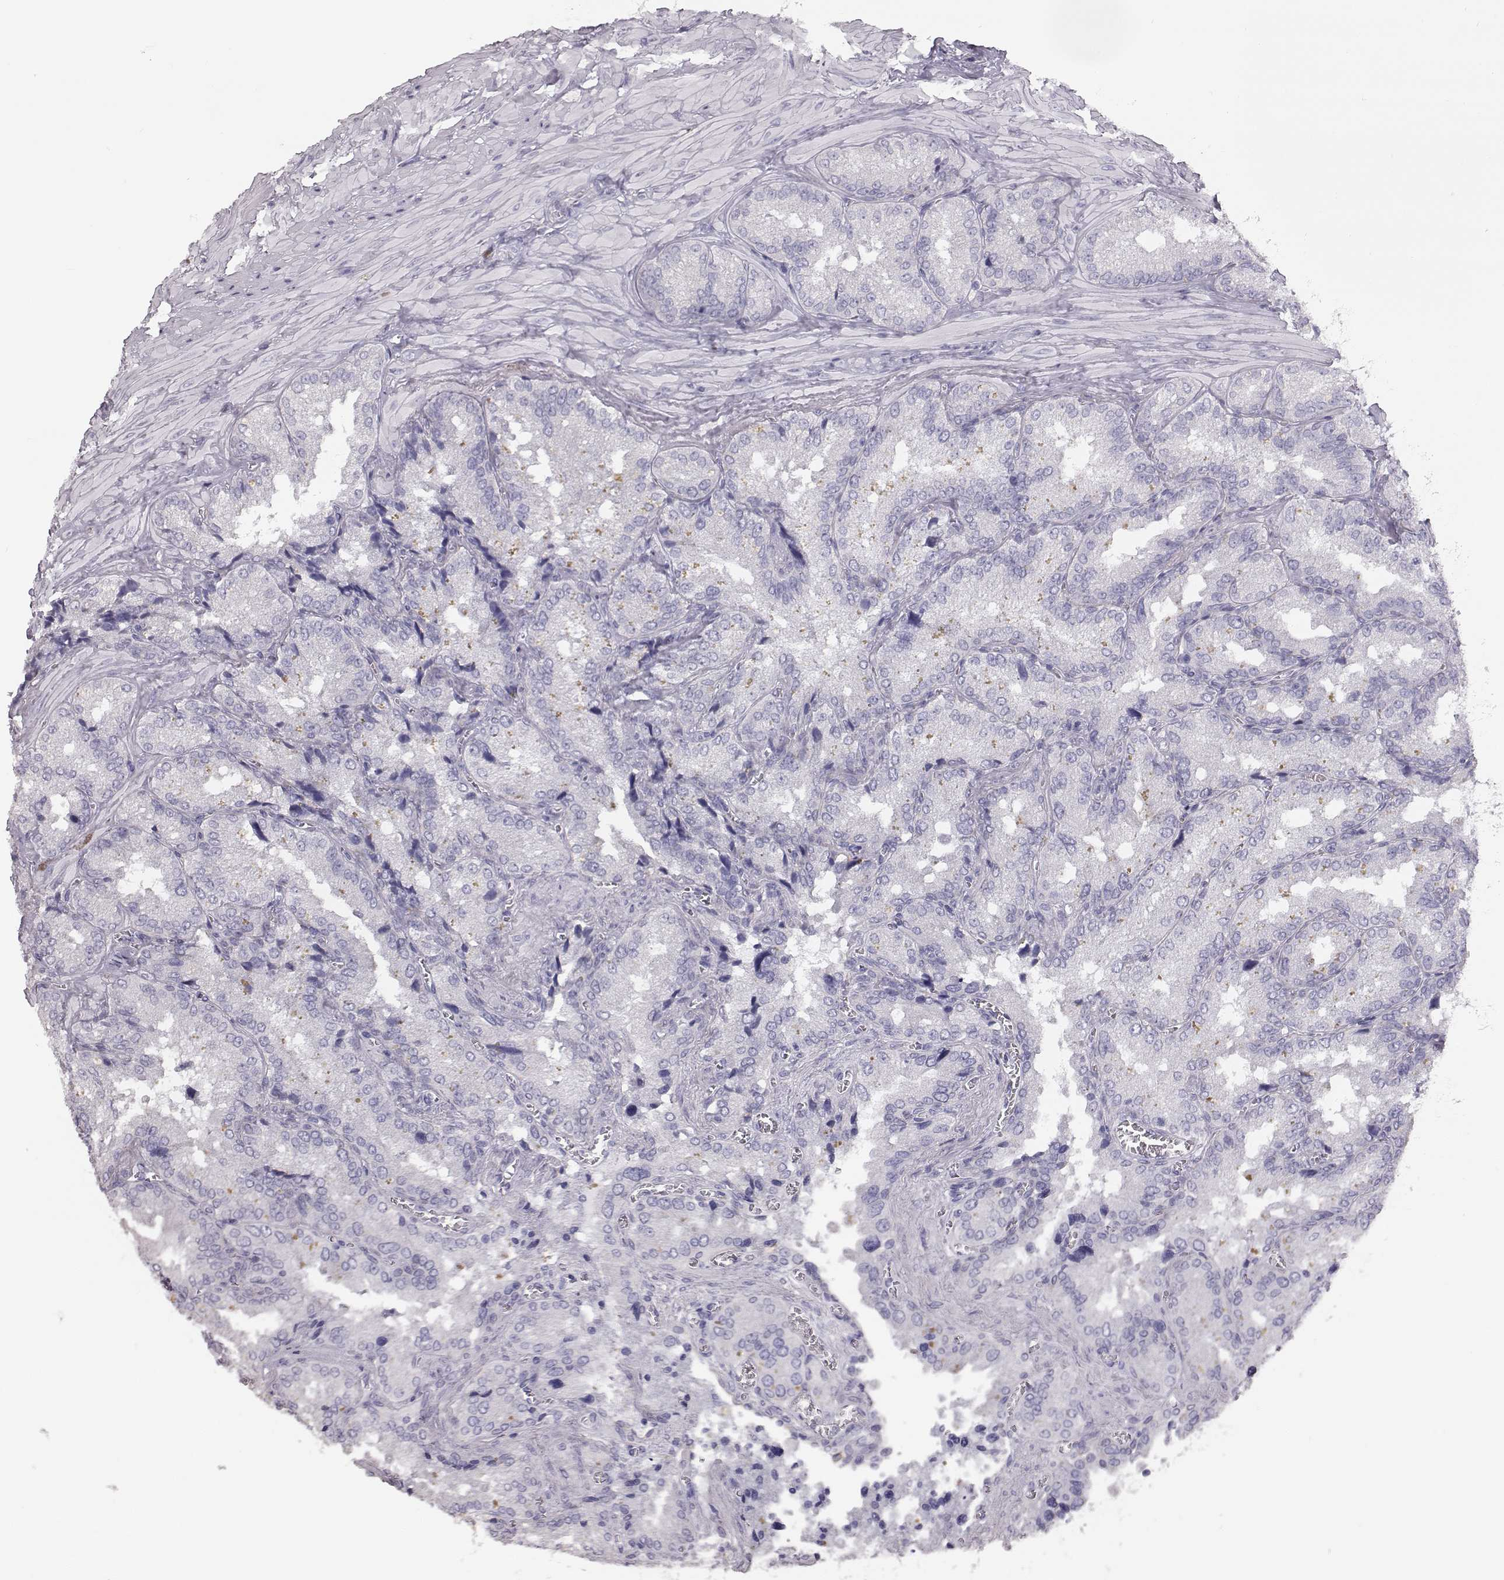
{"staining": {"intensity": "negative", "quantity": "none", "location": "none"}, "tissue": "seminal vesicle", "cell_type": "Glandular cells", "image_type": "normal", "snomed": [{"axis": "morphology", "description": "Normal tissue, NOS"}, {"axis": "topography", "description": "Seminal veicle"}], "caption": "A high-resolution photomicrograph shows immunohistochemistry staining of benign seminal vesicle, which displays no significant expression in glandular cells. Brightfield microscopy of immunohistochemistry stained with DAB (3,3'-diaminobenzidine) (brown) and hematoxylin (blue), captured at high magnification.", "gene": "KRT31", "patient": {"sex": "male", "age": 37}}